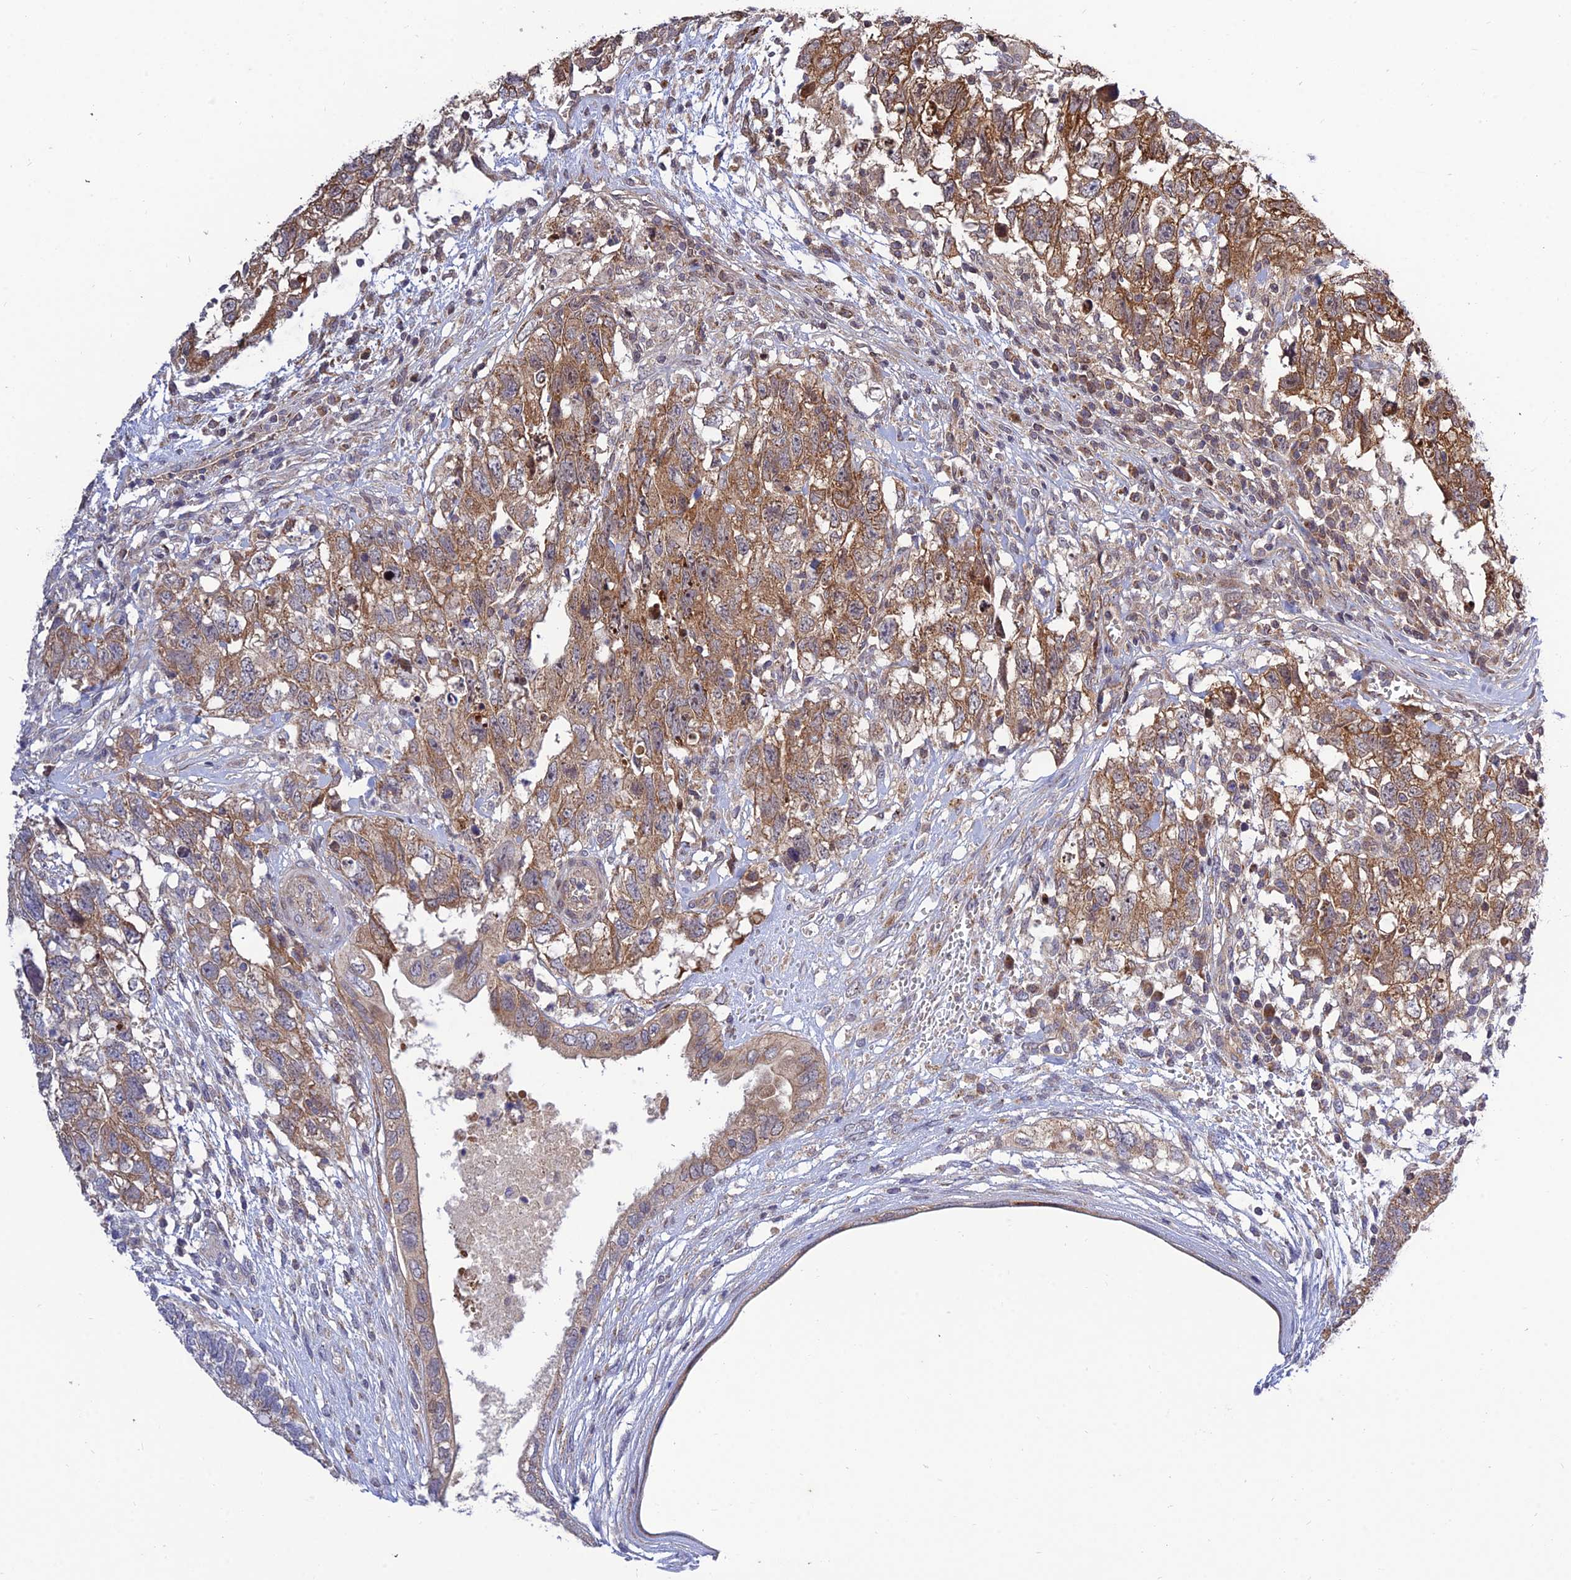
{"staining": {"intensity": "moderate", "quantity": ">75%", "location": "cytoplasmic/membranous"}, "tissue": "testis cancer", "cell_type": "Tumor cells", "image_type": "cancer", "snomed": [{"axis": "morphology", "description": "Seminoma, NOS"}, {"axis": "morphology", "description": "Carcinoma, Embryonal, NOS"}, {"axis": "topography", "description": "Testis"}], "caption": "A brown stain shows moderate cytoplasmic/membranous expression of a protein in embryonal carcinoma (testis) tumor cells.", "gene": "PLEKHG2", "patient": {"sex": "male", "age": 29}}